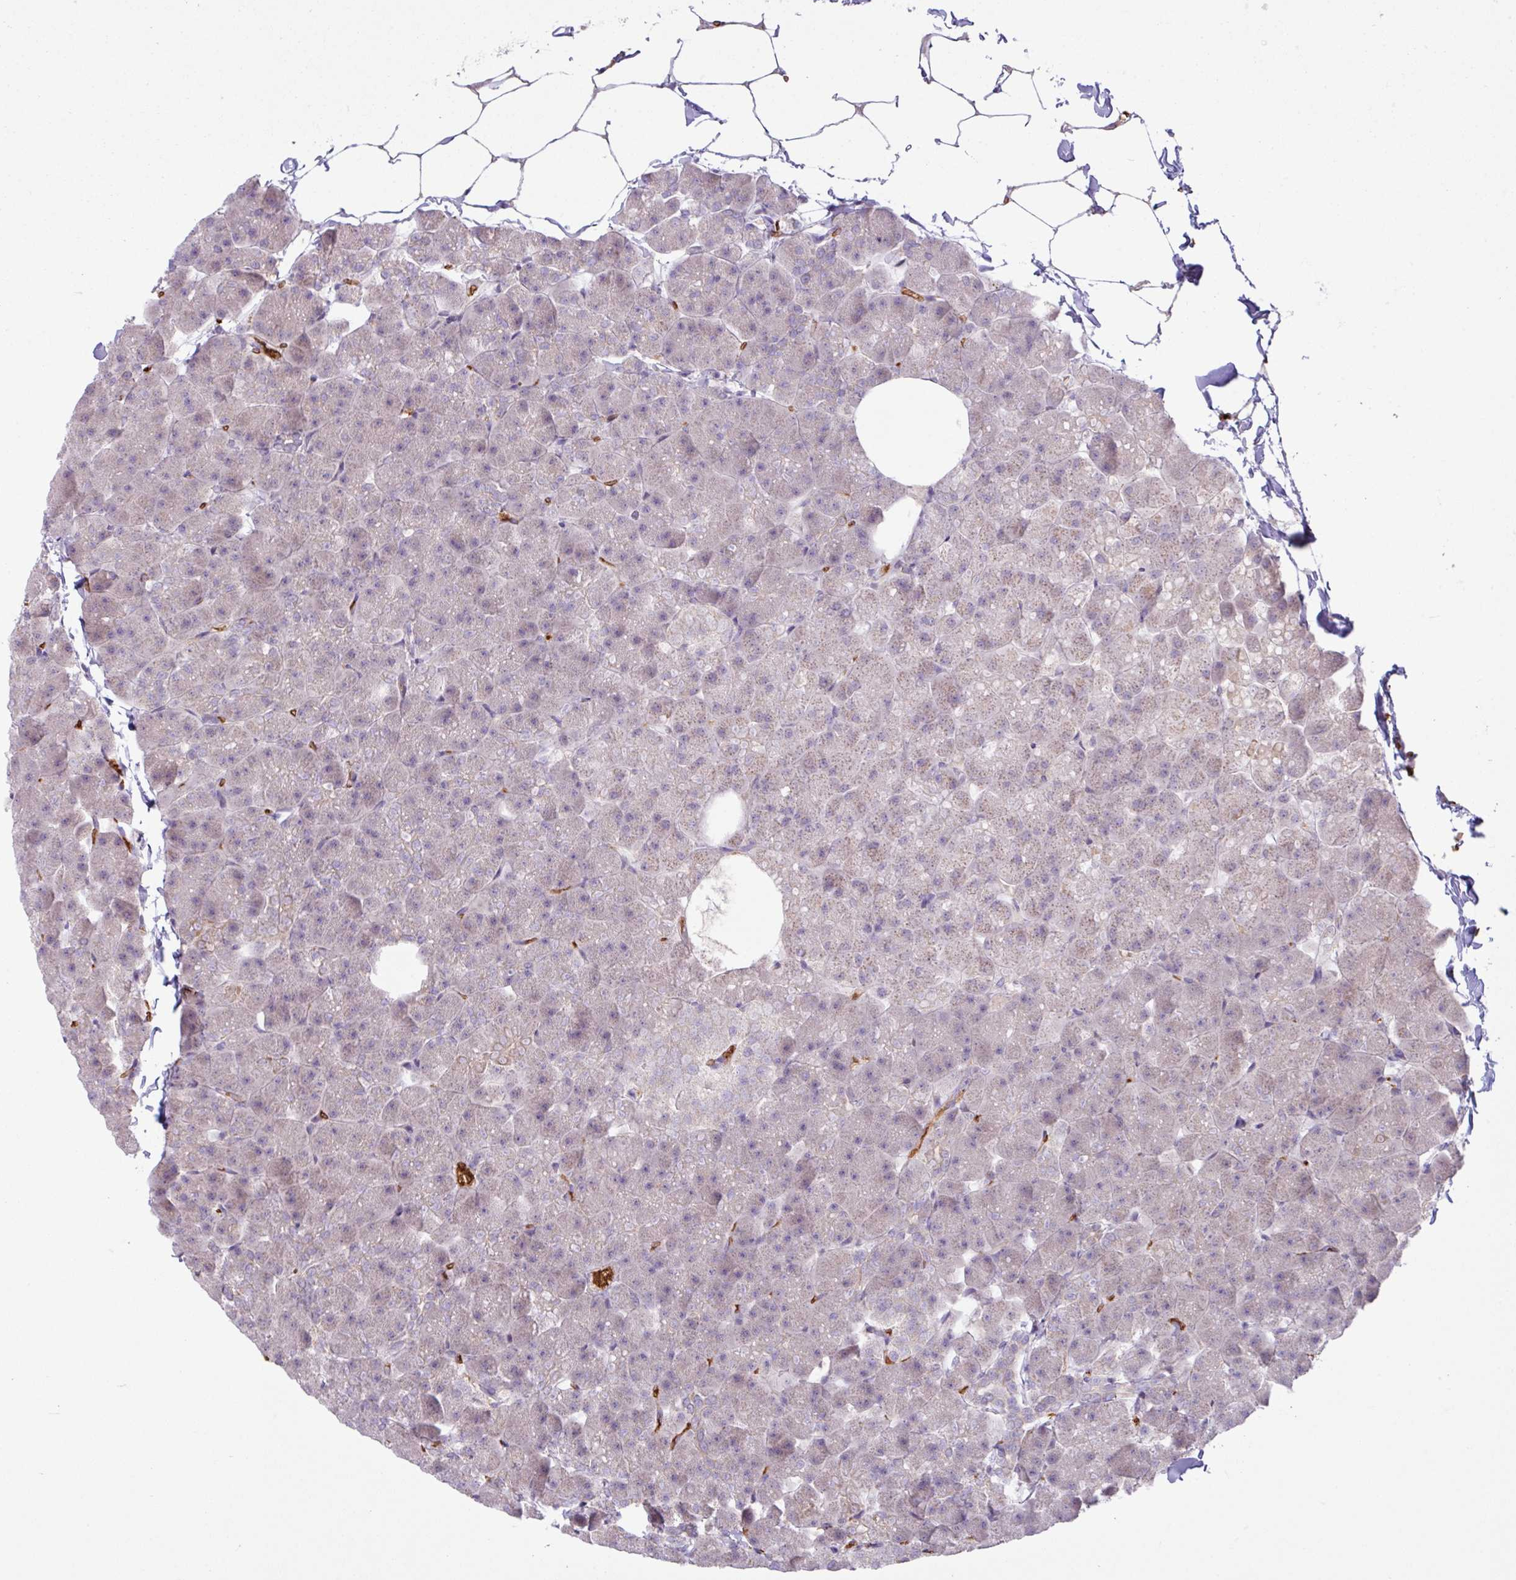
{"staining": {"intensity": "weak", "quantity": "<25%", "location": "cytoplasmic/membranous"}, "tissue": "pancreas", "cell_type": "Exocrine glandular cells", "image_type": "normal", "snomed": [{"axis": "morphology", "description": "Normal tissue, NOS"}, {"axis": "topography", "description": "Pancreas"}], "caption": "IHC micrograph of normal human pancreas stained for a protein (brown), which reveals no positivity in exocrine glandular cells. (DAB (3,3'-diaminobenzidine) immunohistochemistry with hematoxylin counter stain).", "gene": "RAD21L1", "patient": {"sex": "male", "age": 35}}